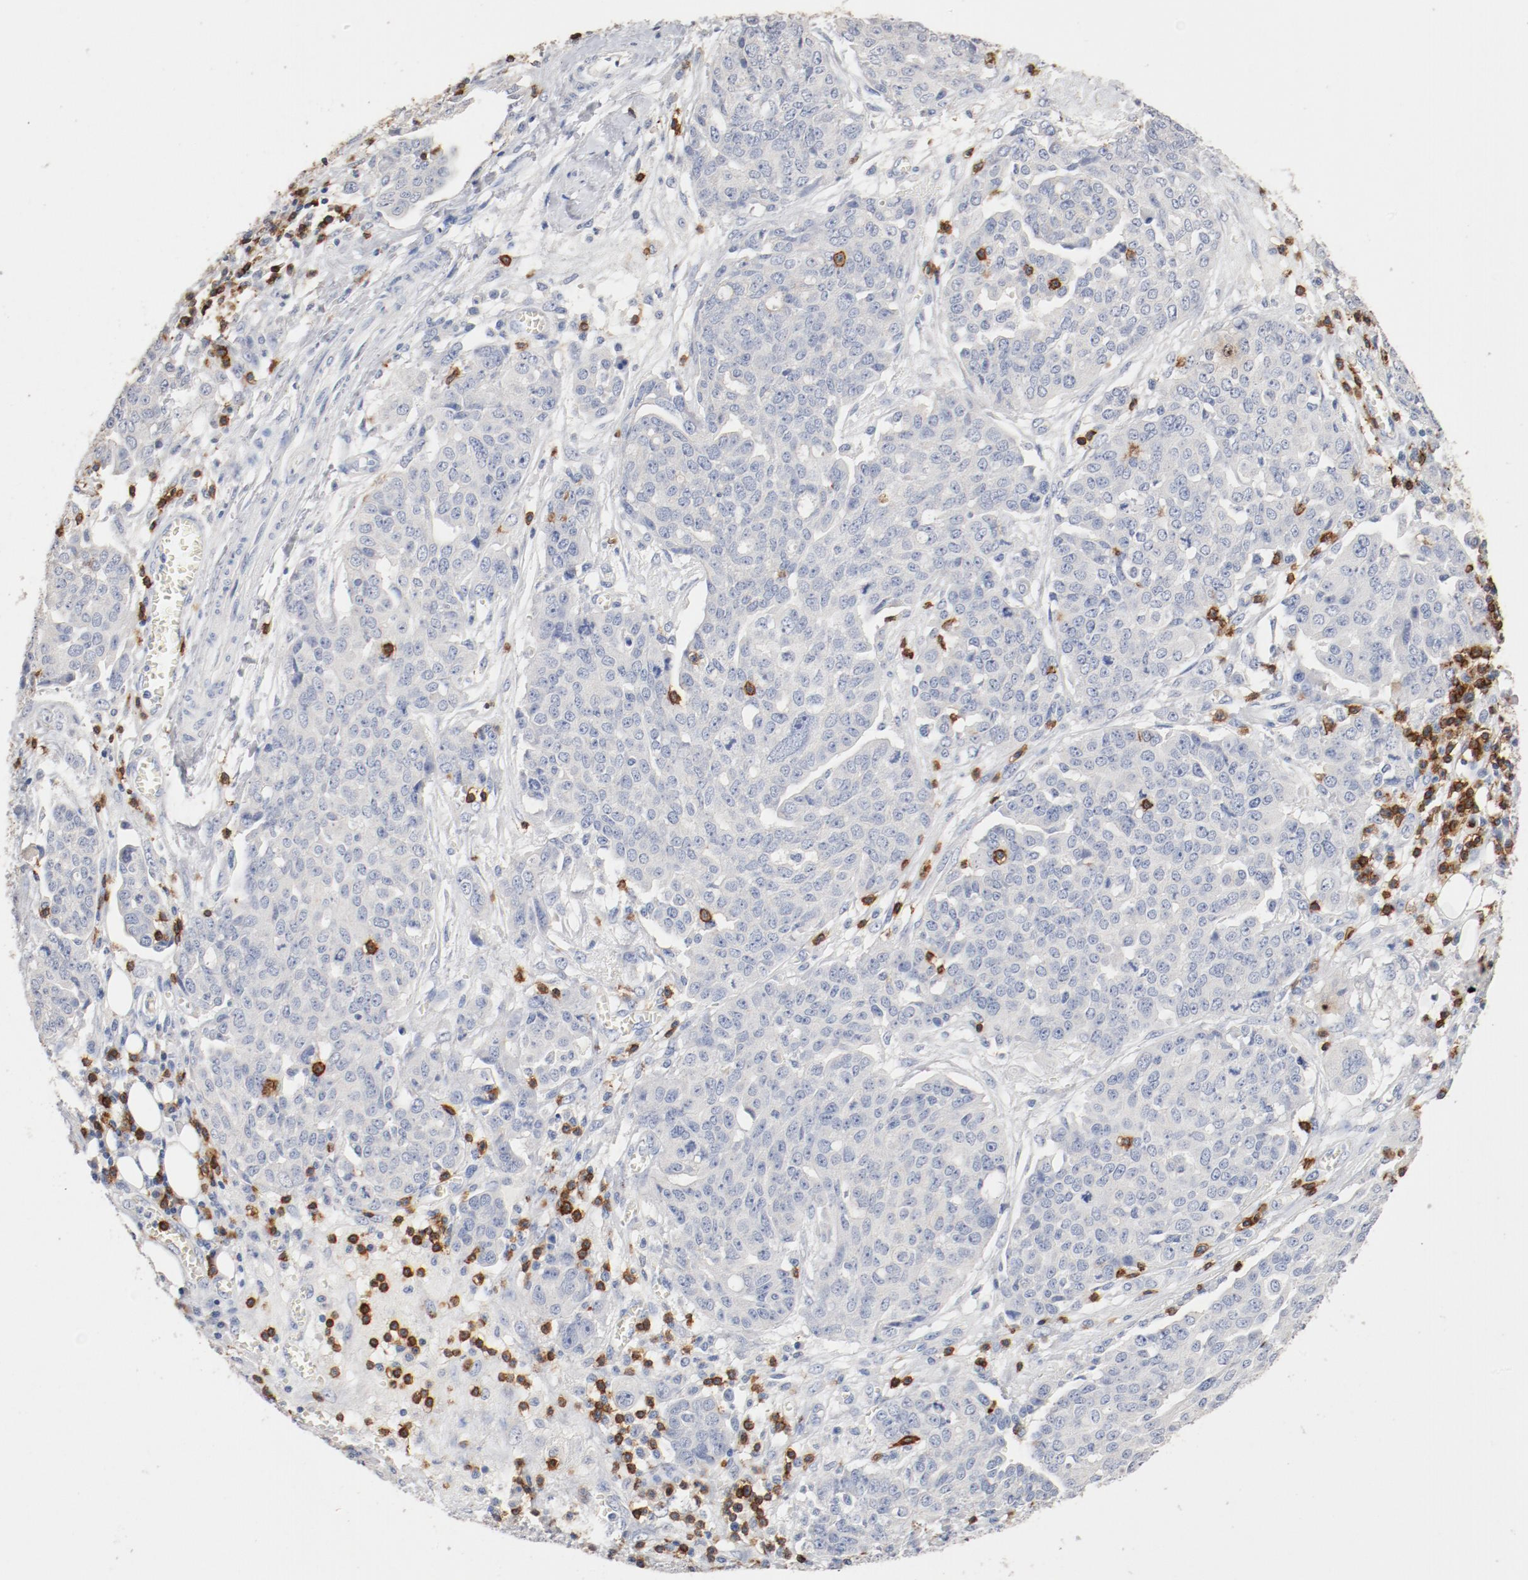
{"staining": {"intensity": "negative", "quantity": "none", "location": "none"}, "tissue": "ovarian cancer", "cell_type": "Tumor cells", "image_type": "cancer", "snomed": [{"axis": "morphology", "description": "Cystadenocarcinoma, serous, NOS"}, {"axis": "topography", "description": "Soft tissue"}, {"axis": "topography", "description": "Ovary"}], "caption": "Immunohistochemistry (IHC) of human serous cystadenocarcinoma (ovarian) exhibits no staining in tumor cells.", "gene": "CD247", "patient": {"sex": "female", "age": 57}}